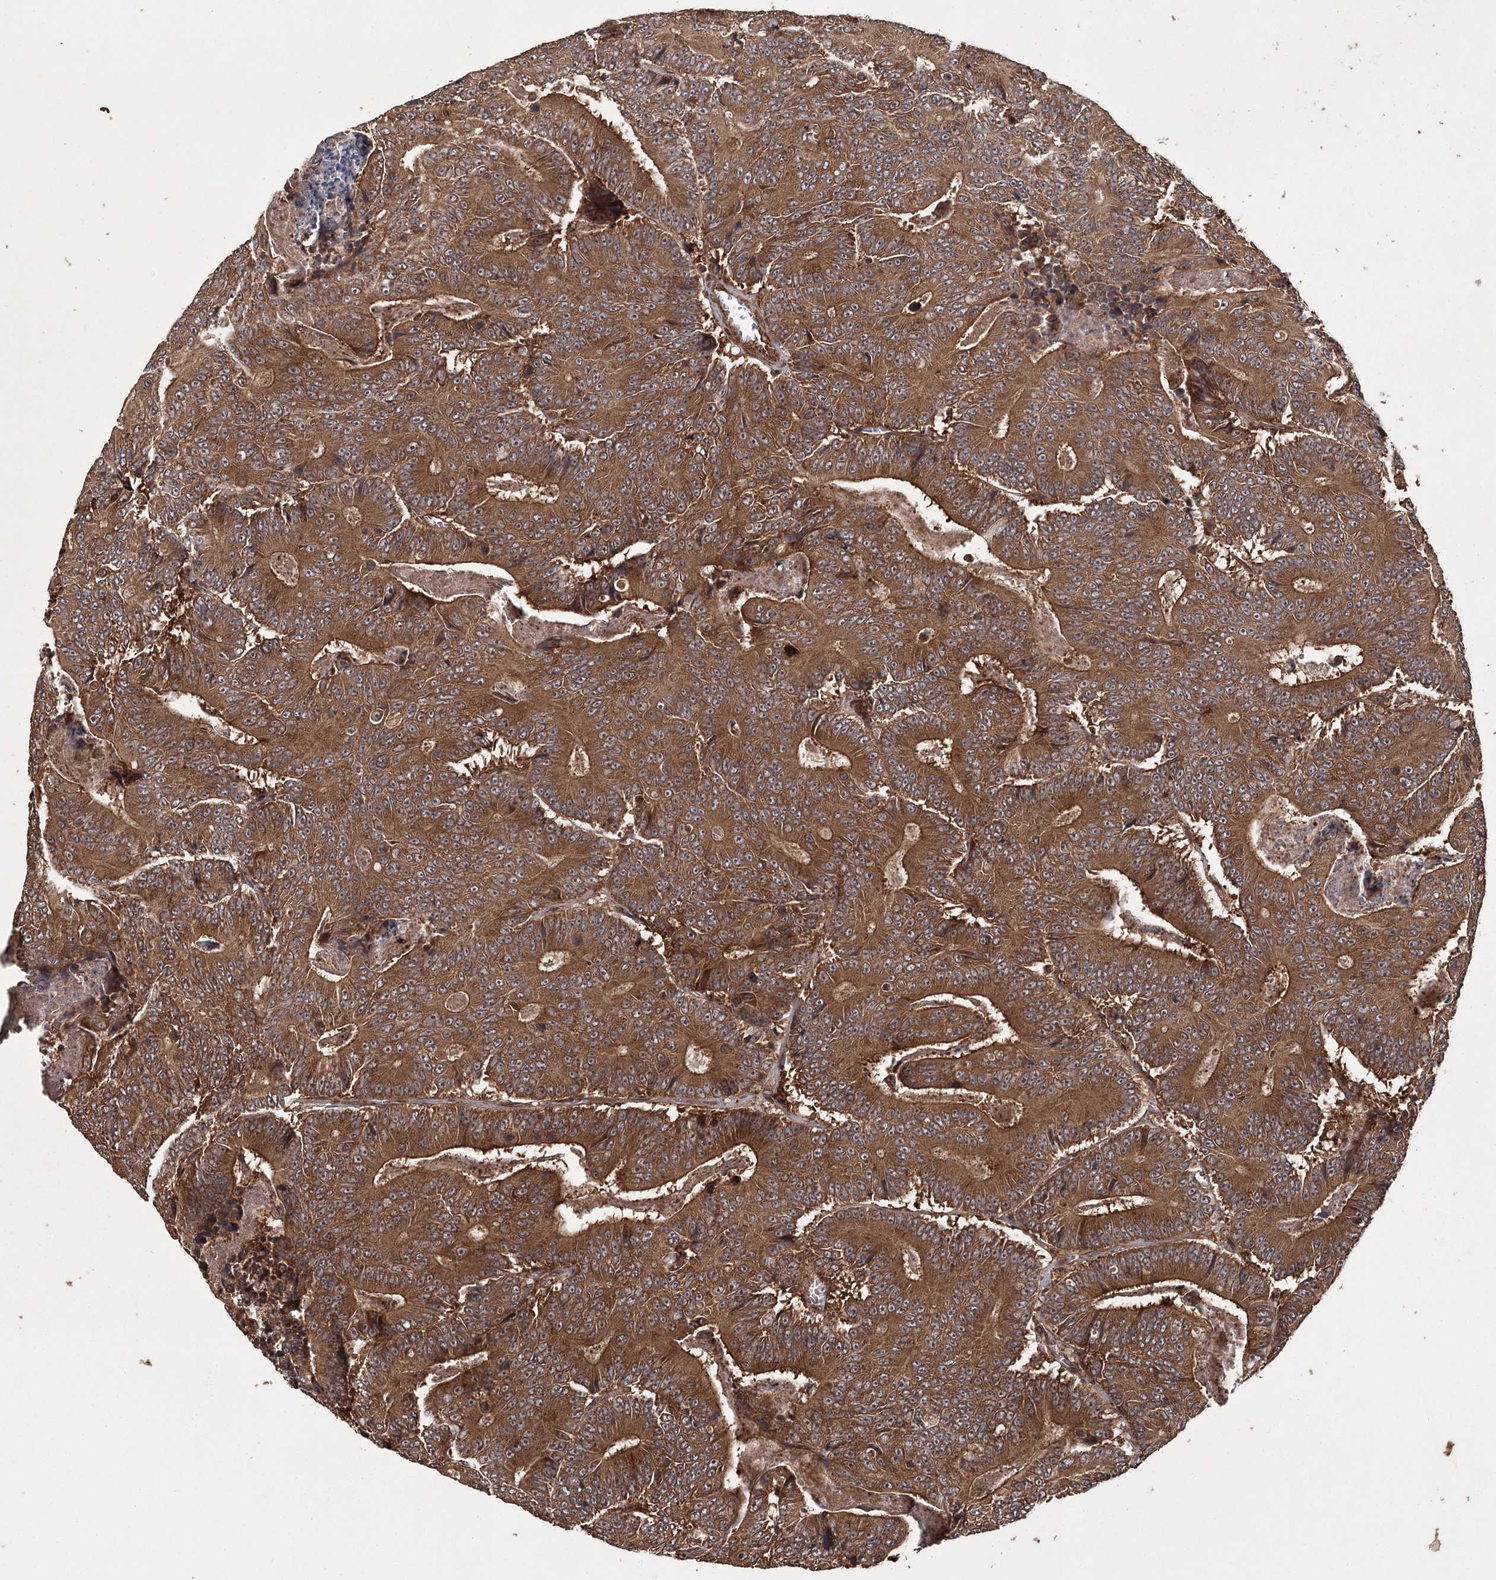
{"staining": {"intensity": "strong", "quantity": ">75%", "location": "cytoplasmic/membranous"}, "tissue": "colorectal cancer", "cell_type": "Tumor cells", "image_type": "cancer", "snomed": [{"axis": "morphology", "description": "Adenocarcinoma, NOS"}, {"axis": "topography", "description": "Colon"}], "caption": "Human colorectal cancer (adenocarcinoma) stained with a protein marker displays strong staining in tumor cells.", "gene": "RPAP3", "patient": {"sex": "male", "age": 83}}